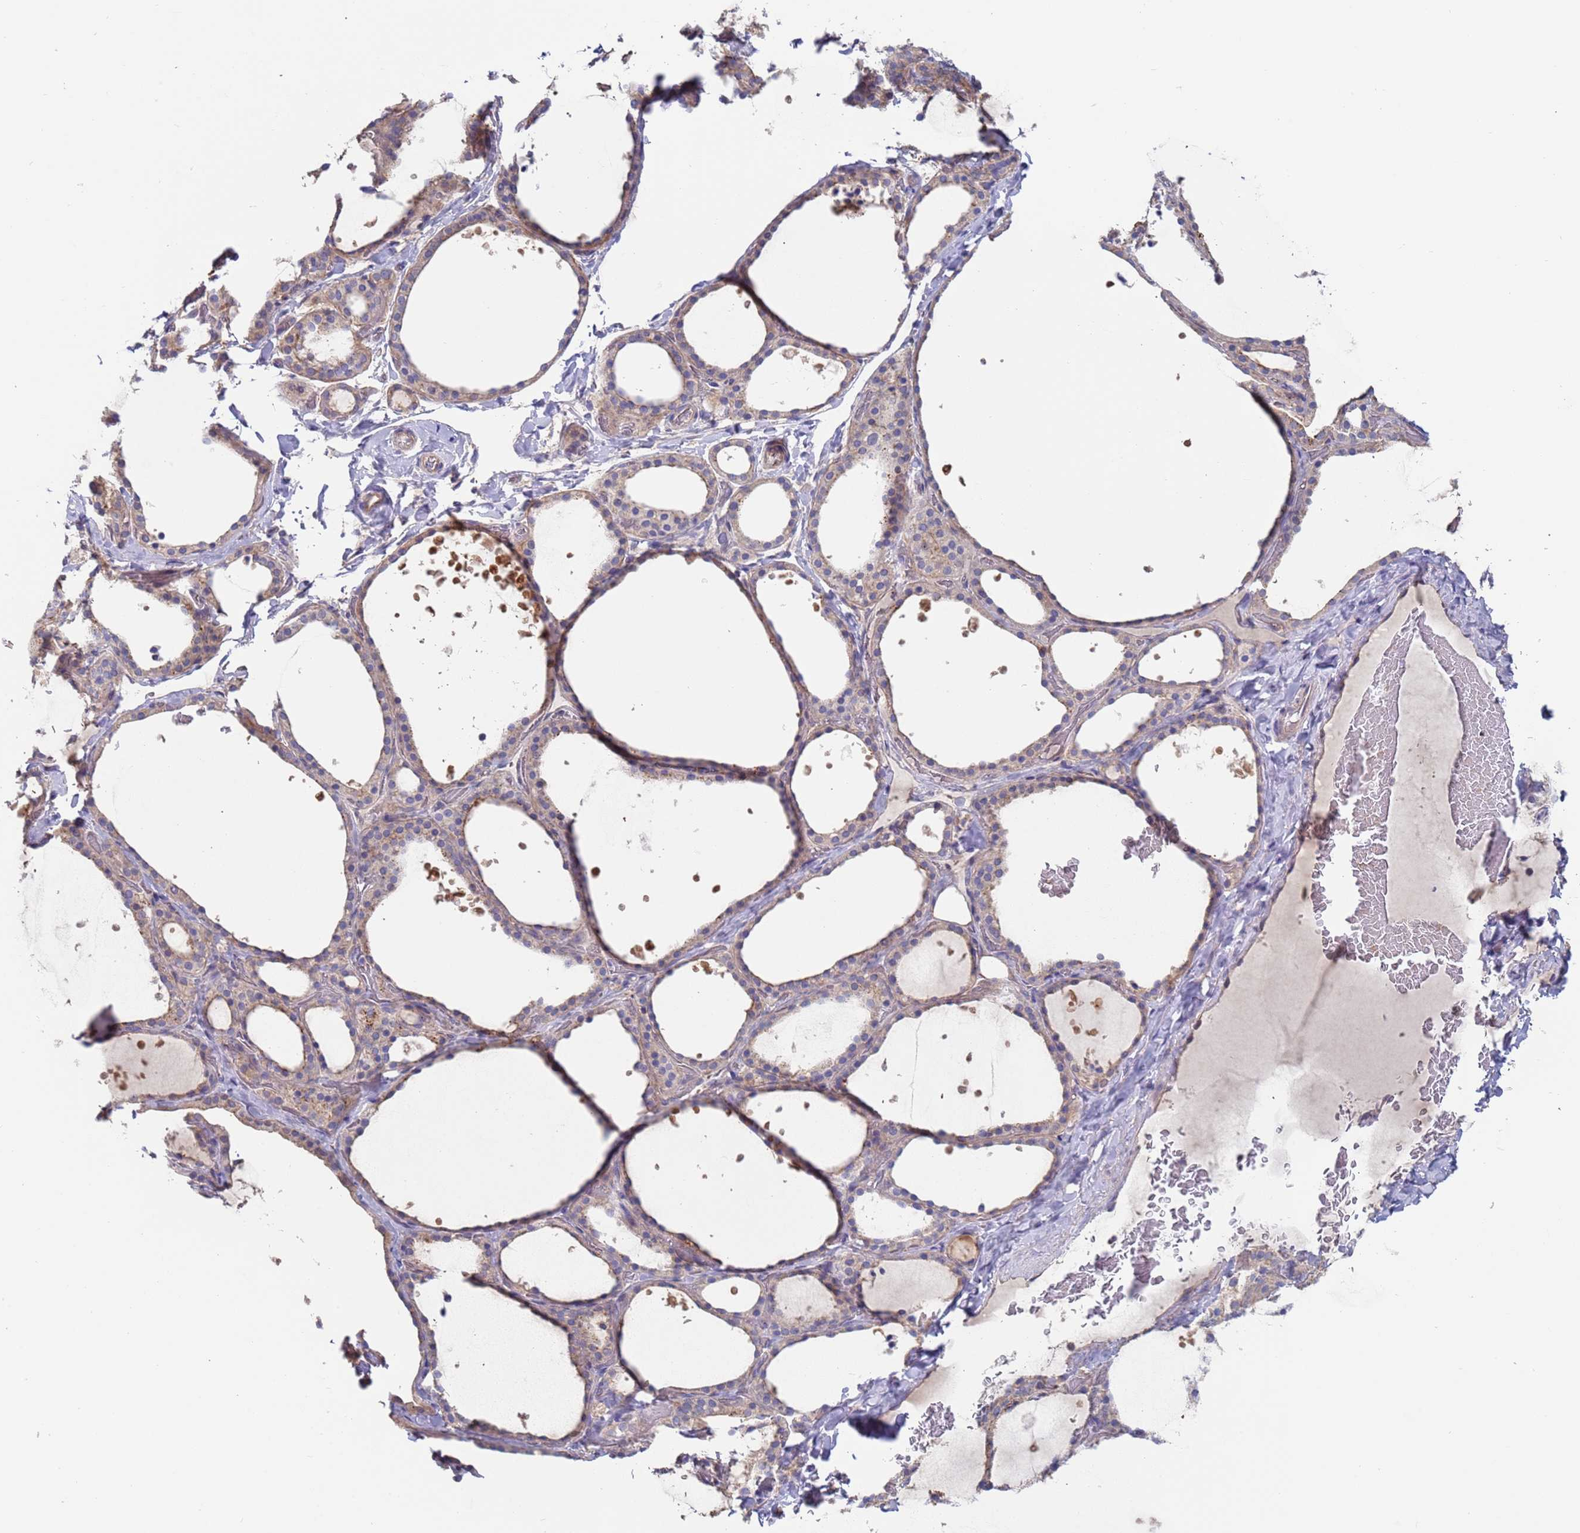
{"staining": {"intensity": "weak", "quantity": "25%-75%", "location": "cytoplasmic/membranous"}, "tissue": "thyroid gland", "cell_type": "Glandular cells", "image_type": "normal", "snomed": [{"axis": "morphology", "description": "Normal tissue, NOS"}, {"axis": "topography", "description": "Thyroid gland"}], "caption": "DAB immunohistochemical staining of benign thyroid gland shows weak cytoplasmic/membranous protein expression in about 25%-75% of glandular cells. The staining is performed using DAB brown chromogen to label protein expression. The nuclei are counter-stained blue using hematoxylin.", "gene": "MALRD1", "patient": {"sex": "female", "age": 44}}